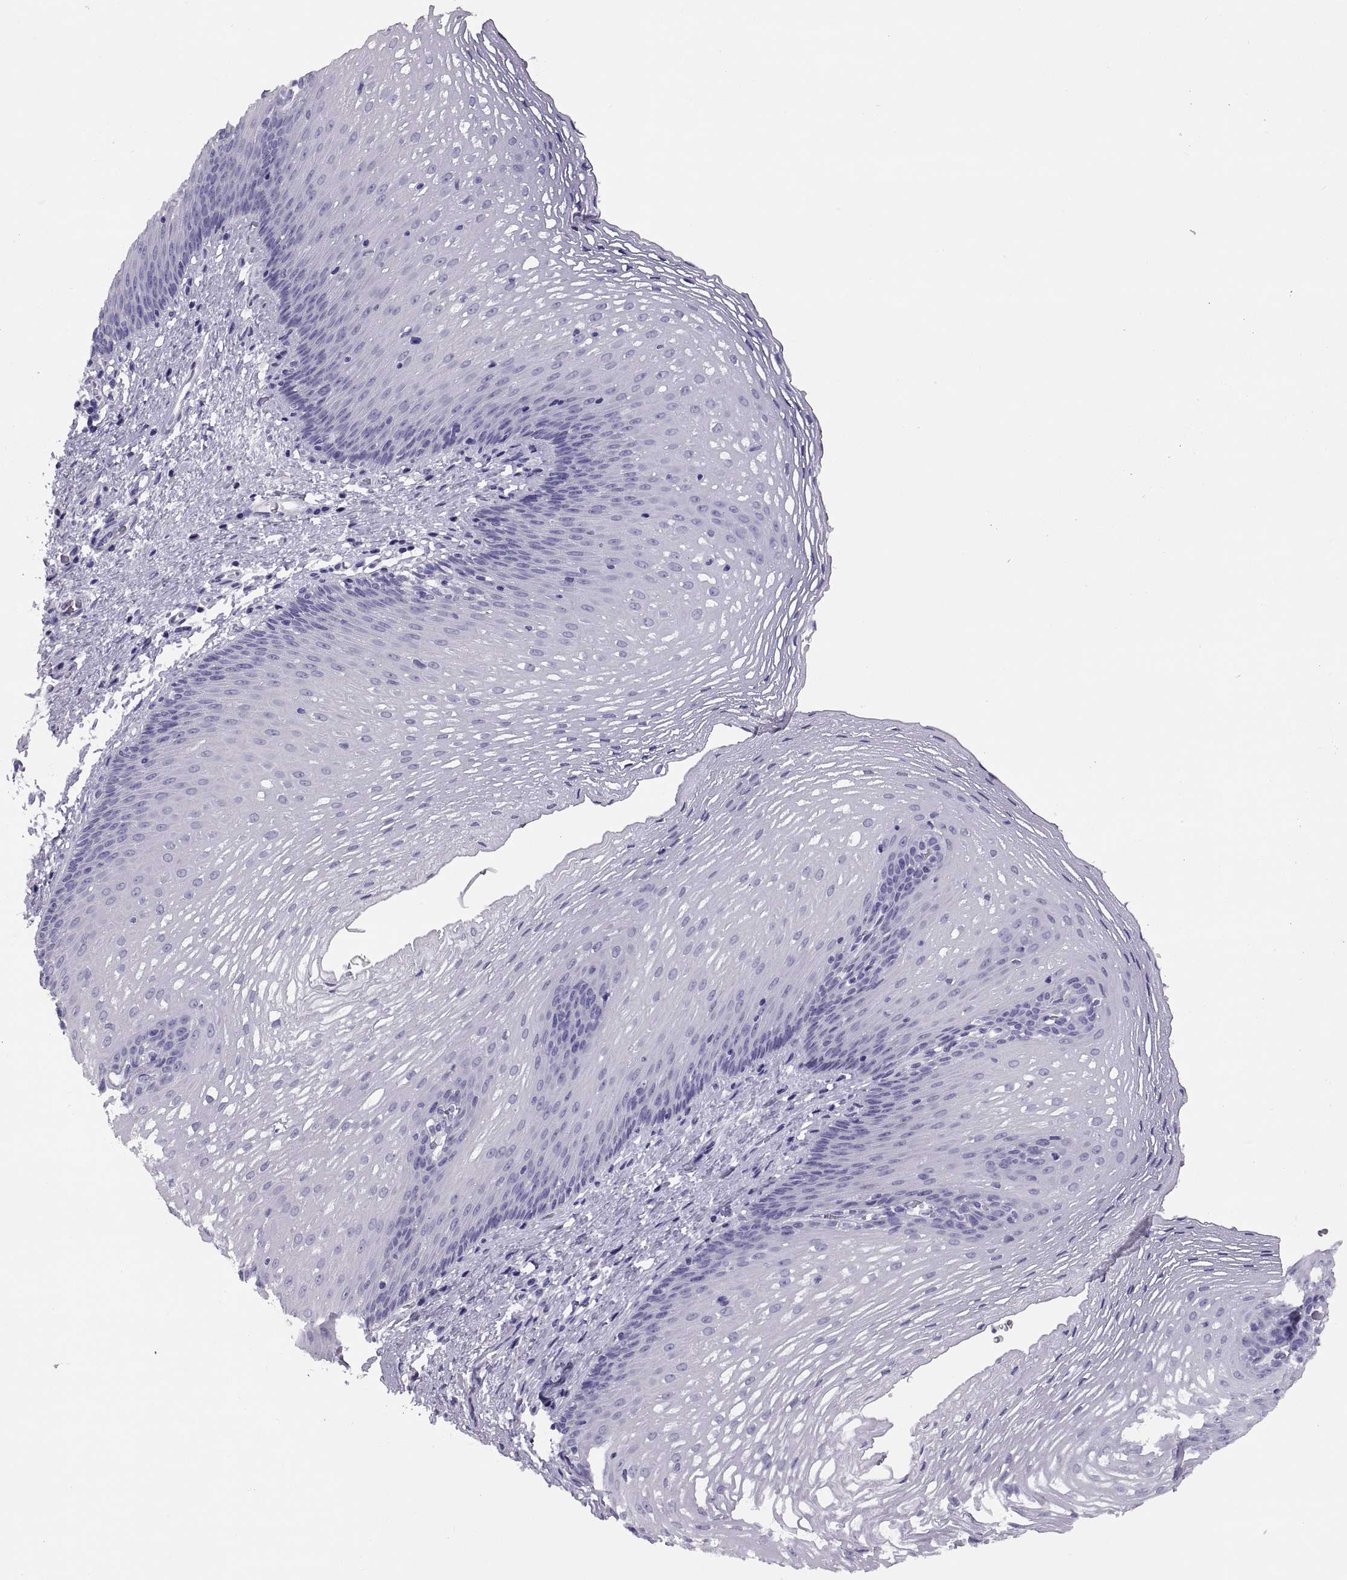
{"staining": {"intensity": "negative", "quantity": "none", "location": "none"}, "tissue": "esophagus", "cell_type": "Squamous epithelial cells", "image_type": "normal", "snomed": [{"axis": "morphology", "description": "Normal tissue, NOS"}, {"axis": "topography", "description": "Esophagus"}], "caption": "Immunohistochemistry histopathology image of normal esophagus: human esophagus stained with DAB exhibits no significant protein staining in squamous epithelial cells. (DAB IHC, high magnification).", "gene": "RGS20", "patient": {"sex": "male", "age": 76}}